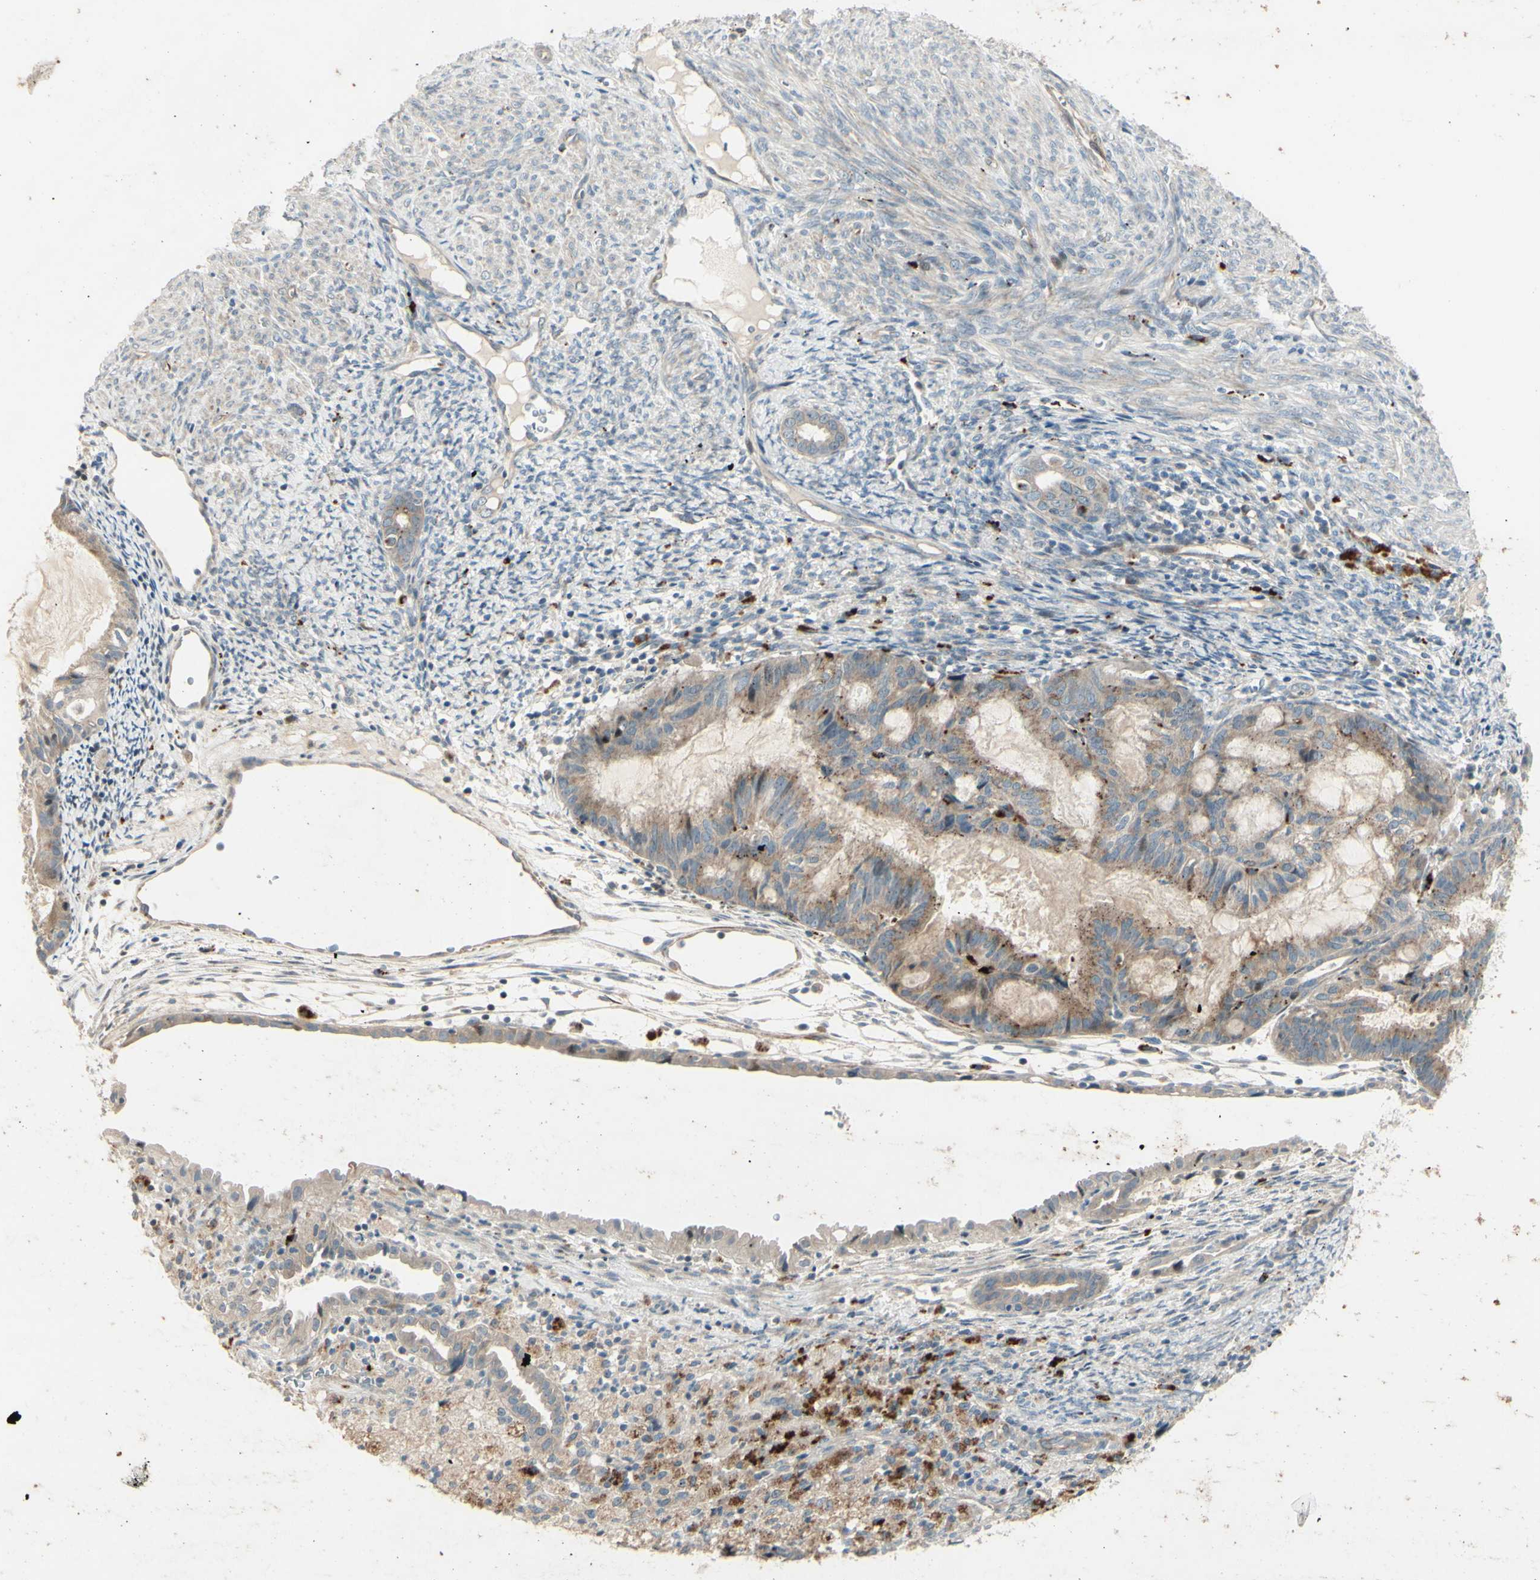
{"staining": {"intensity": "moderate", "quantity": "<25%", "location": "cytoplasmic/membranous"}, "tissue": "cervical cancer", "cell_type": "Tumor cells", "image_type": "cancer", "snomed": [{"axis": "morphology", "description": "Normal tissue, NOS"}, {"axis": "morphology", "description": "Adenocarcinoma, NOS"}, {"axis": "topography", "description": "Cervix"}, {"axis": "topography", "description": "Endometrium"}], "caption": "A low amount of moderate cytoplasmic/membranous expression is present in approximately <25% of tumor cells in cervical cancer (adenocarcinoma) tissue.", "gene": "NDFIP1", "patient": {"sex": "female", "age": 86}}